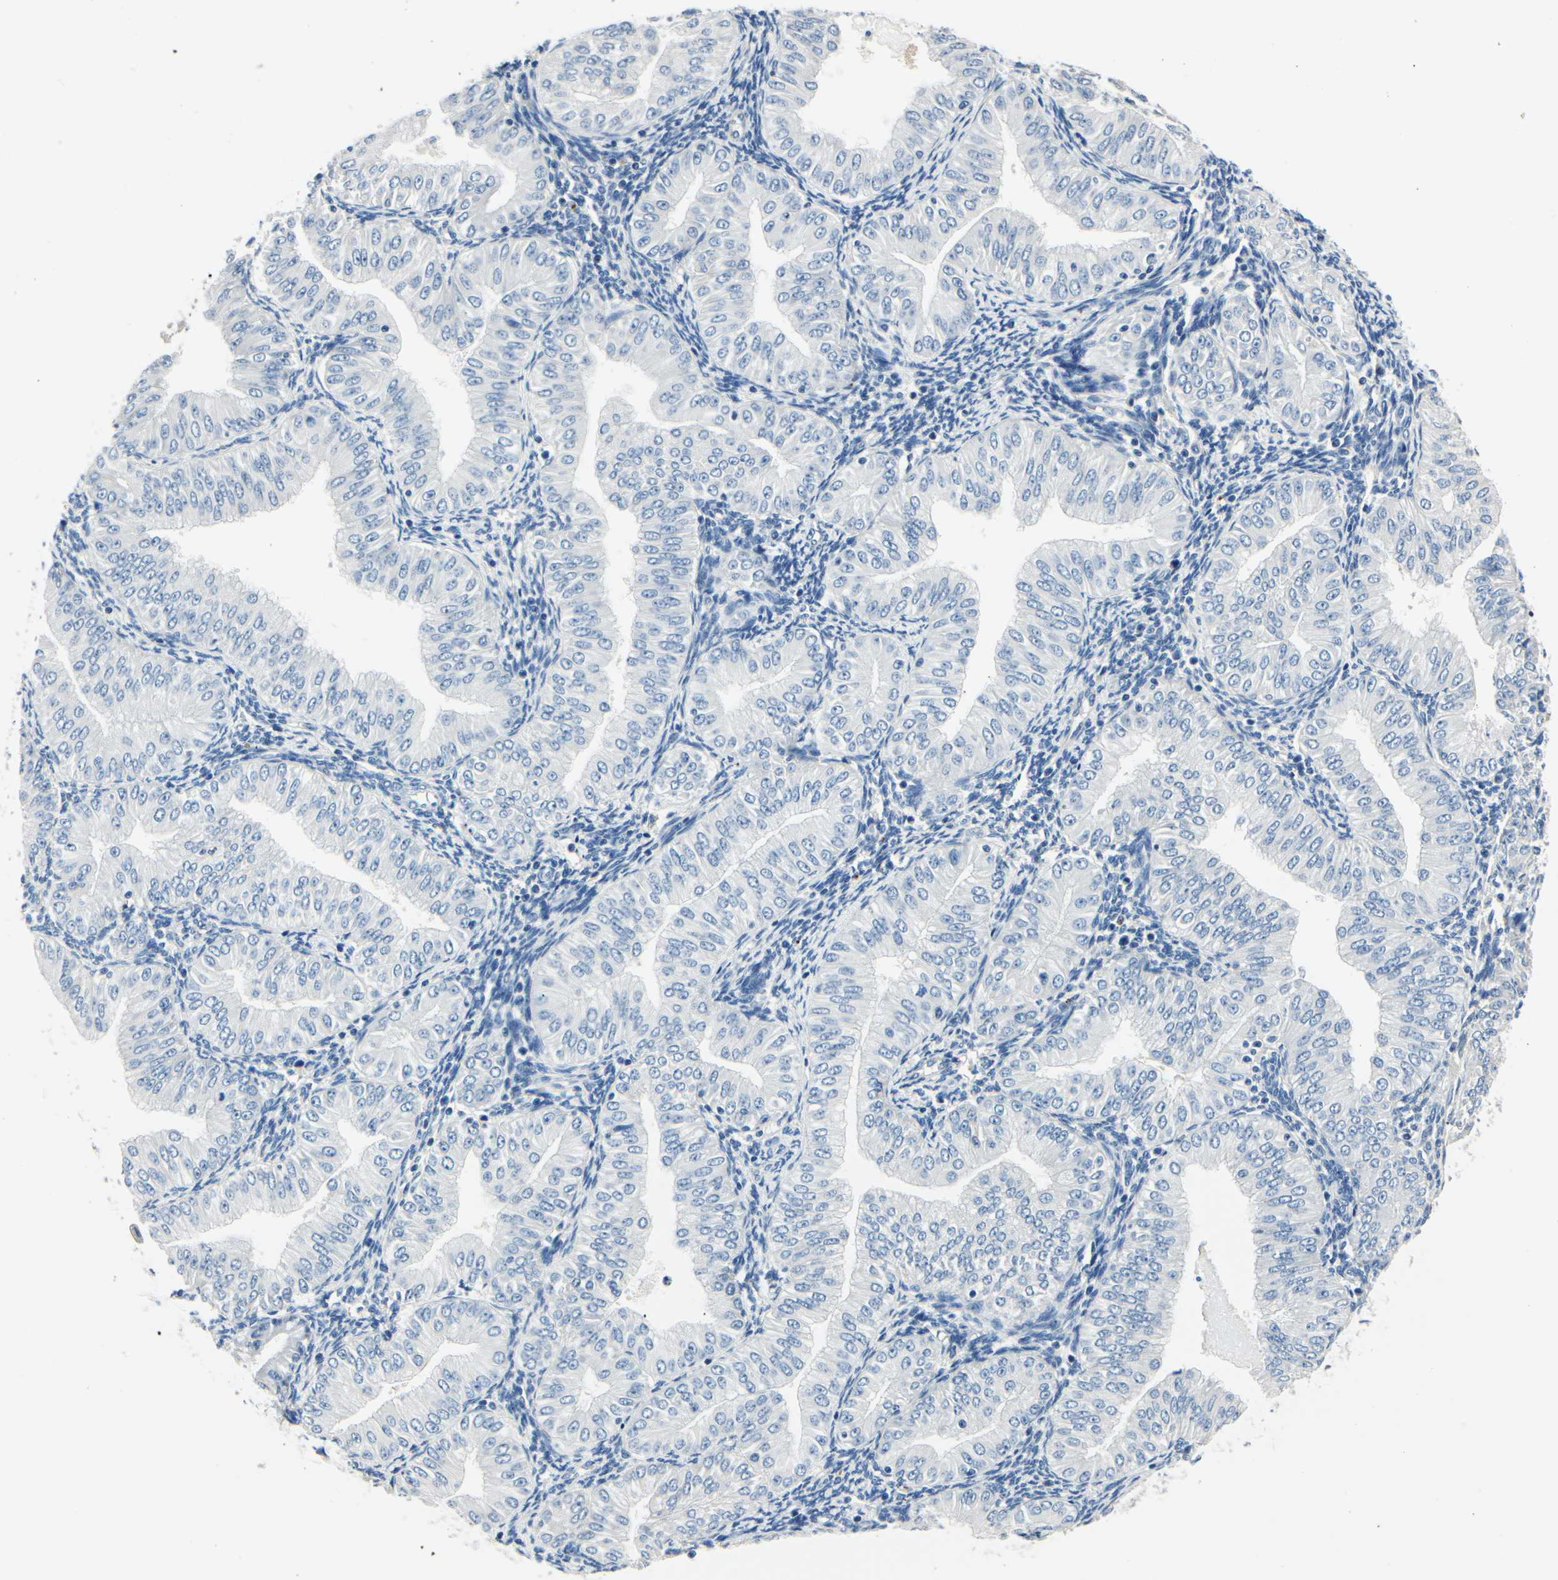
{"staining": {"intensity": "negative", "quantity": "none", "location": "none"}, "tissue": "endometrial cancer", "cell_type": "Tumor cells", "image_type": "cancer", "snomed": [{"axis": "morphology", "description": "Normal tissue, NOS"}, {"axis": "morphology", "description": "Adenocarcinoma, NOS"}, {"axis": "topography", "description": "Endometrium"}], "caption": "High power microscopy micrograph of an immunohistochemistry (IHC) histopathology image of endometrial adenocarcinoma, revealing no significant staining in tumor cells. (Immunohistochemistry (ihc), brightfield microscopy, high magnification).", "gene": "TGFBR3", "patient": {"sex": "female", "age": 53}}